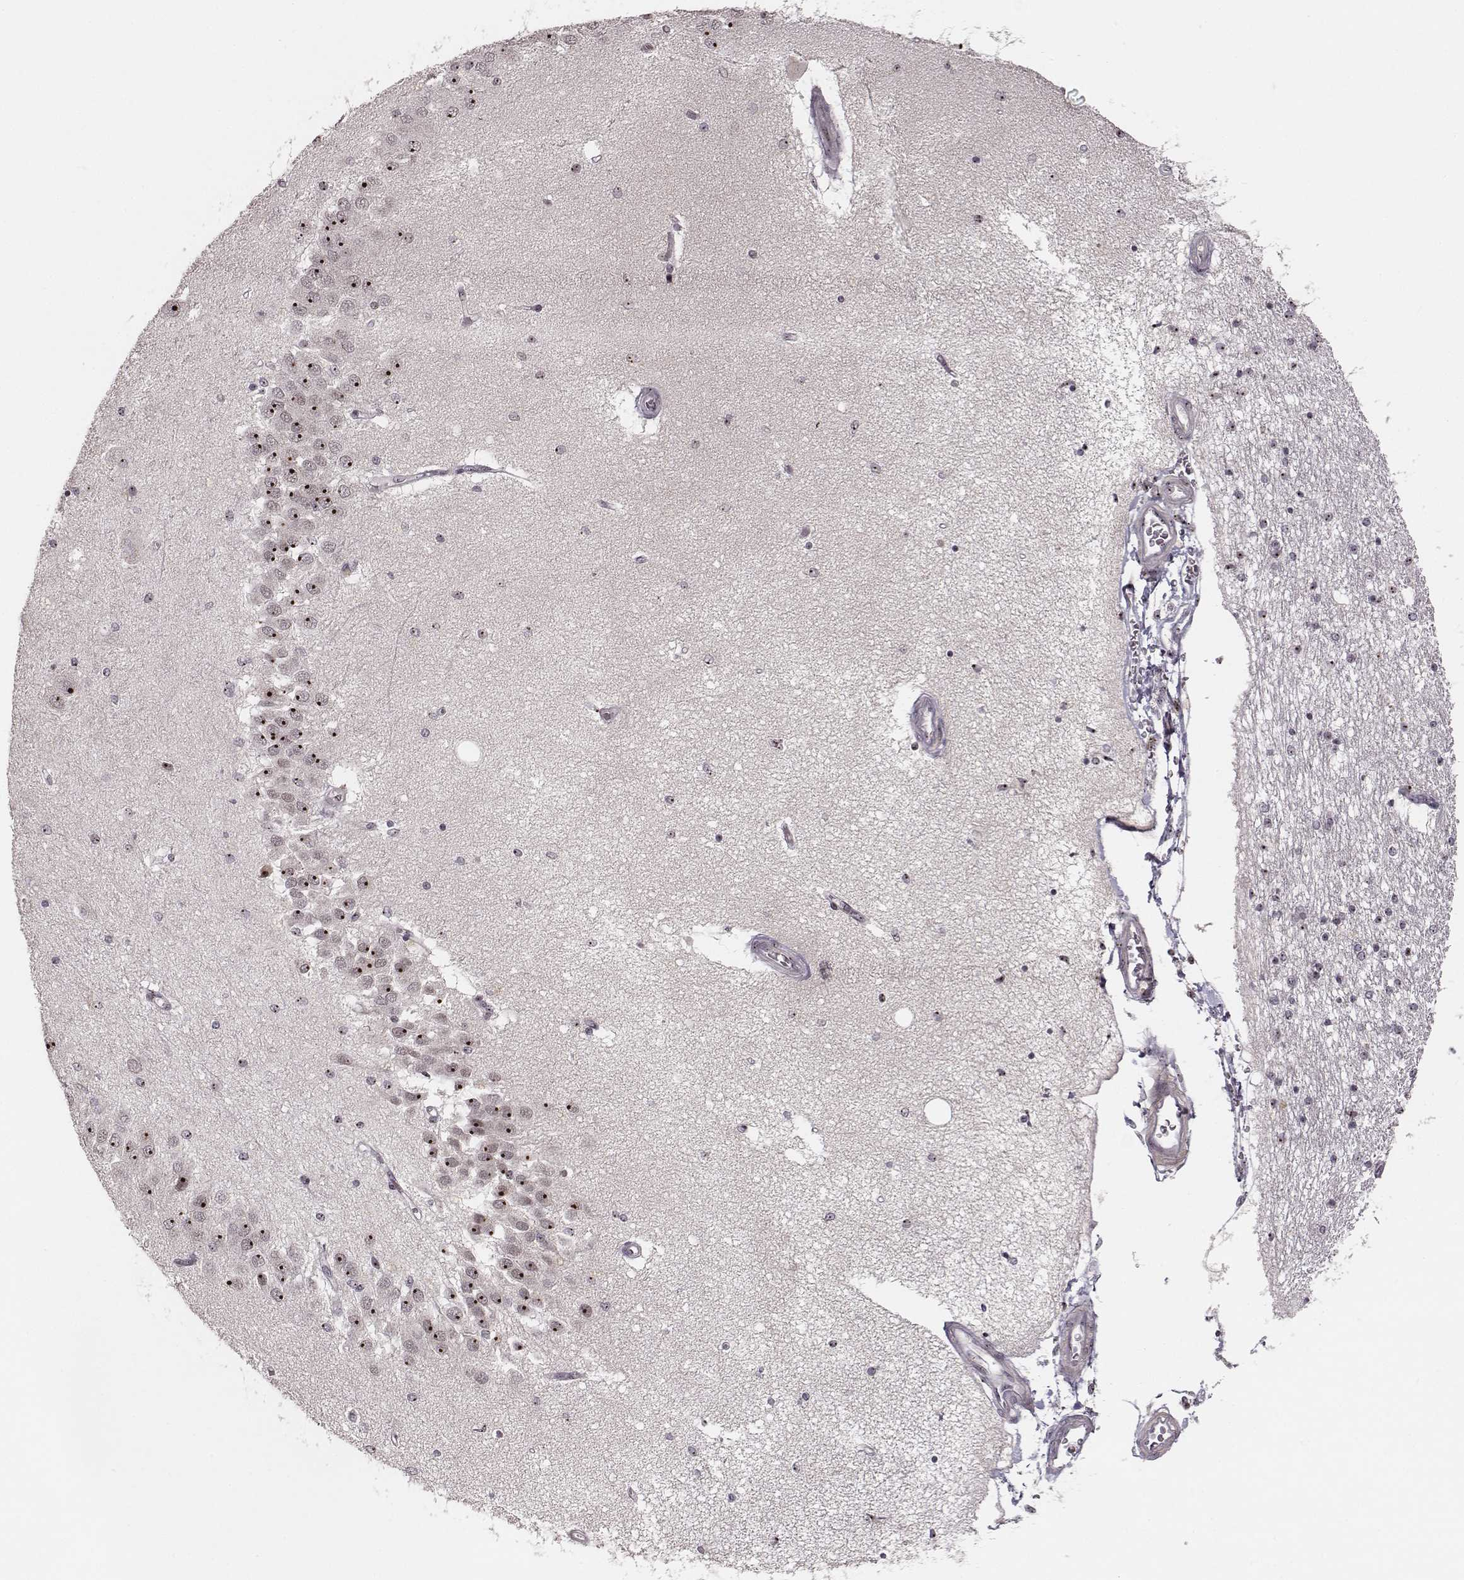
{"staining": {"intensity": "moderate", "quantity": ">75%", "location": "nuclear"}, "tissue": "hippocampus", "cell_type": "Glial cells", "image_type": "normal", "snomed": [{"axis": "morphology", "description": "Normal tissue, NOS"}, {"axis": "topography", "description": "Hippocampus"}], "caption": "Hippocampus stained with immunohistochemistry (IHC) exhibits moderate nuclear positivity in approximately >75% of glial cells. (DAB (3,3'-diaminobenzidine) = brown stain, brightfield microscopy at high magnification).", "gene": "NOP56", "patient": {"sex": "female", "age": 54}}